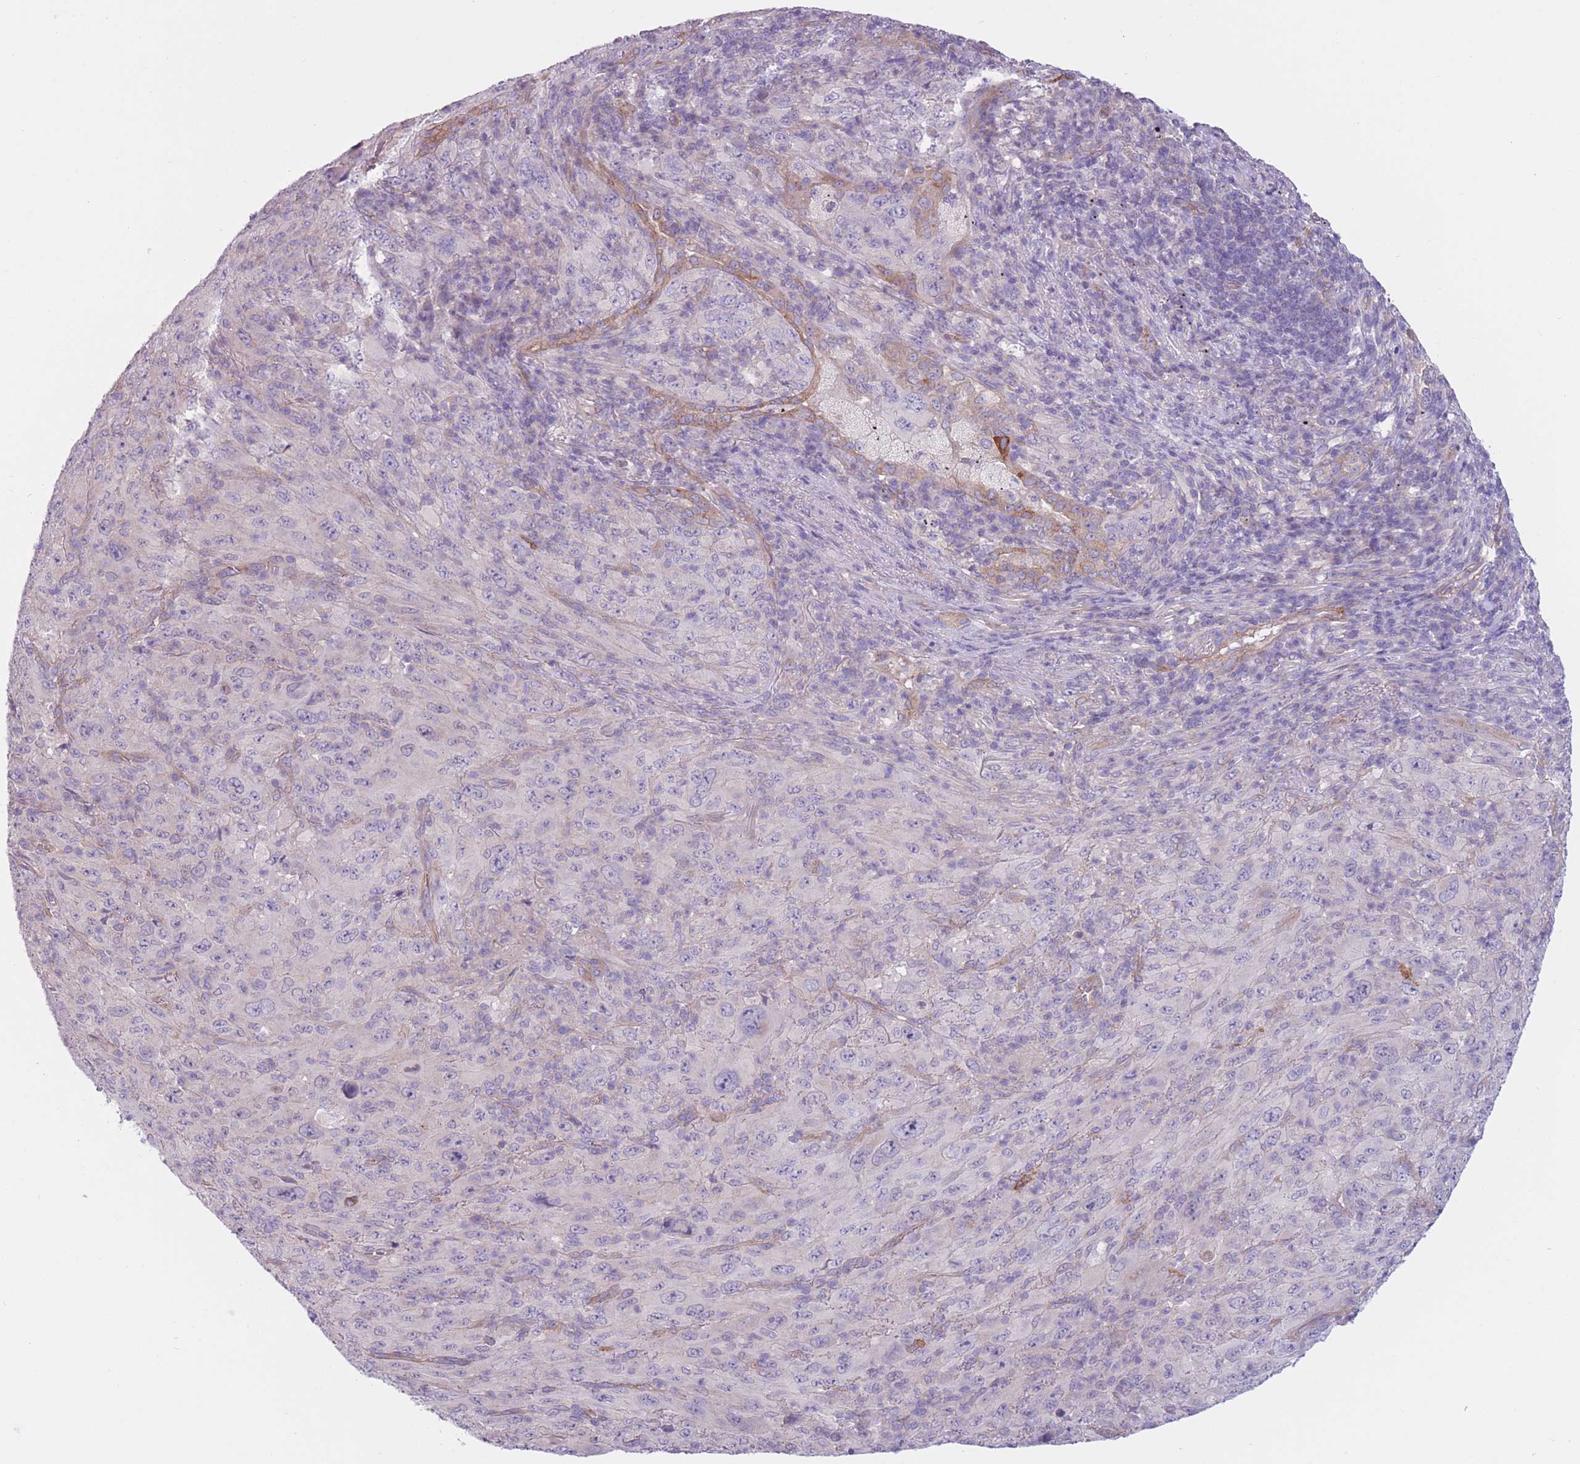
{"staining": {"intensity": "negative", "quantity": "none", "location": "none"}, "tissue": "melanoma", "cell_type": "Tumor cells", "image_type": "cancer", "snomed": [{"axis": "morphology", "description": "Malignant melanoma, Metastatic site"}, {"axis": "topography", "description": "Skin"}], "caption": "High magnification brightfield microscopy of malignant melanoma (metastatic site) stained with DAB (3,3'-diaminobenzidine) (brown) and counterstained with hematoxylin (blue): tumor cells show no significant positivity.", "gene": "SERPINB3", "patient": {"sex": "female", "age": 56}}